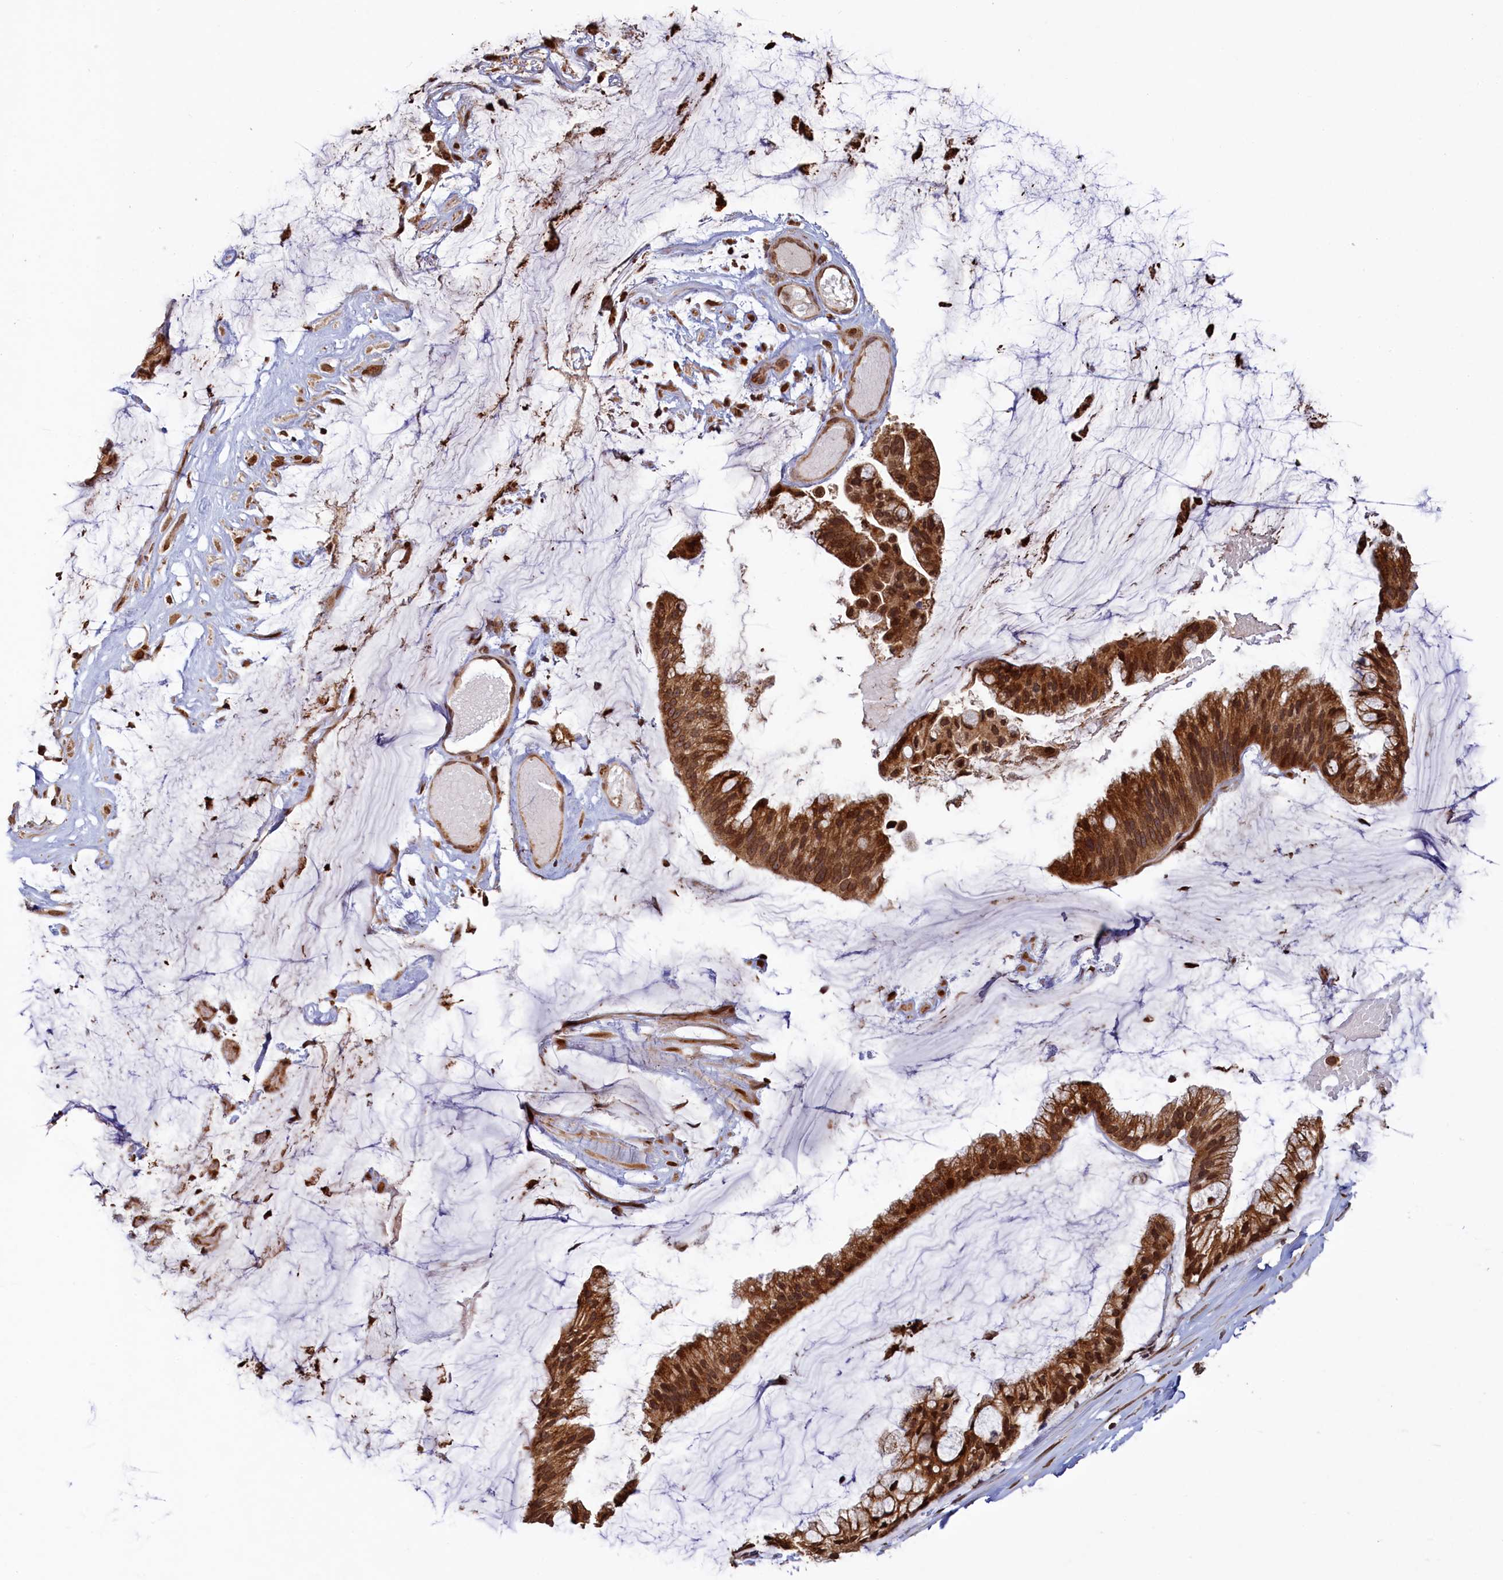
{"staining": {"intensity": "strong", "quantity": ">75%", "location": "cytoplasmic/membranous,nuclear"}, "tissue": "ovarian cancer", "cell_type": "Tumor cells", "image_type": "cancer", "snomed": [{"axis": "morphology", "description": "Cystadenocarcinoma, mucinous, NOS"}, {"axis": "topography", "description": "Ovary"}], "caption": "Ovarian cancer stained with a protein marker demonstrates strong staining in tumor cells.", "gene": "NAE1", "patient": {"sex": "female", "age": 39}}